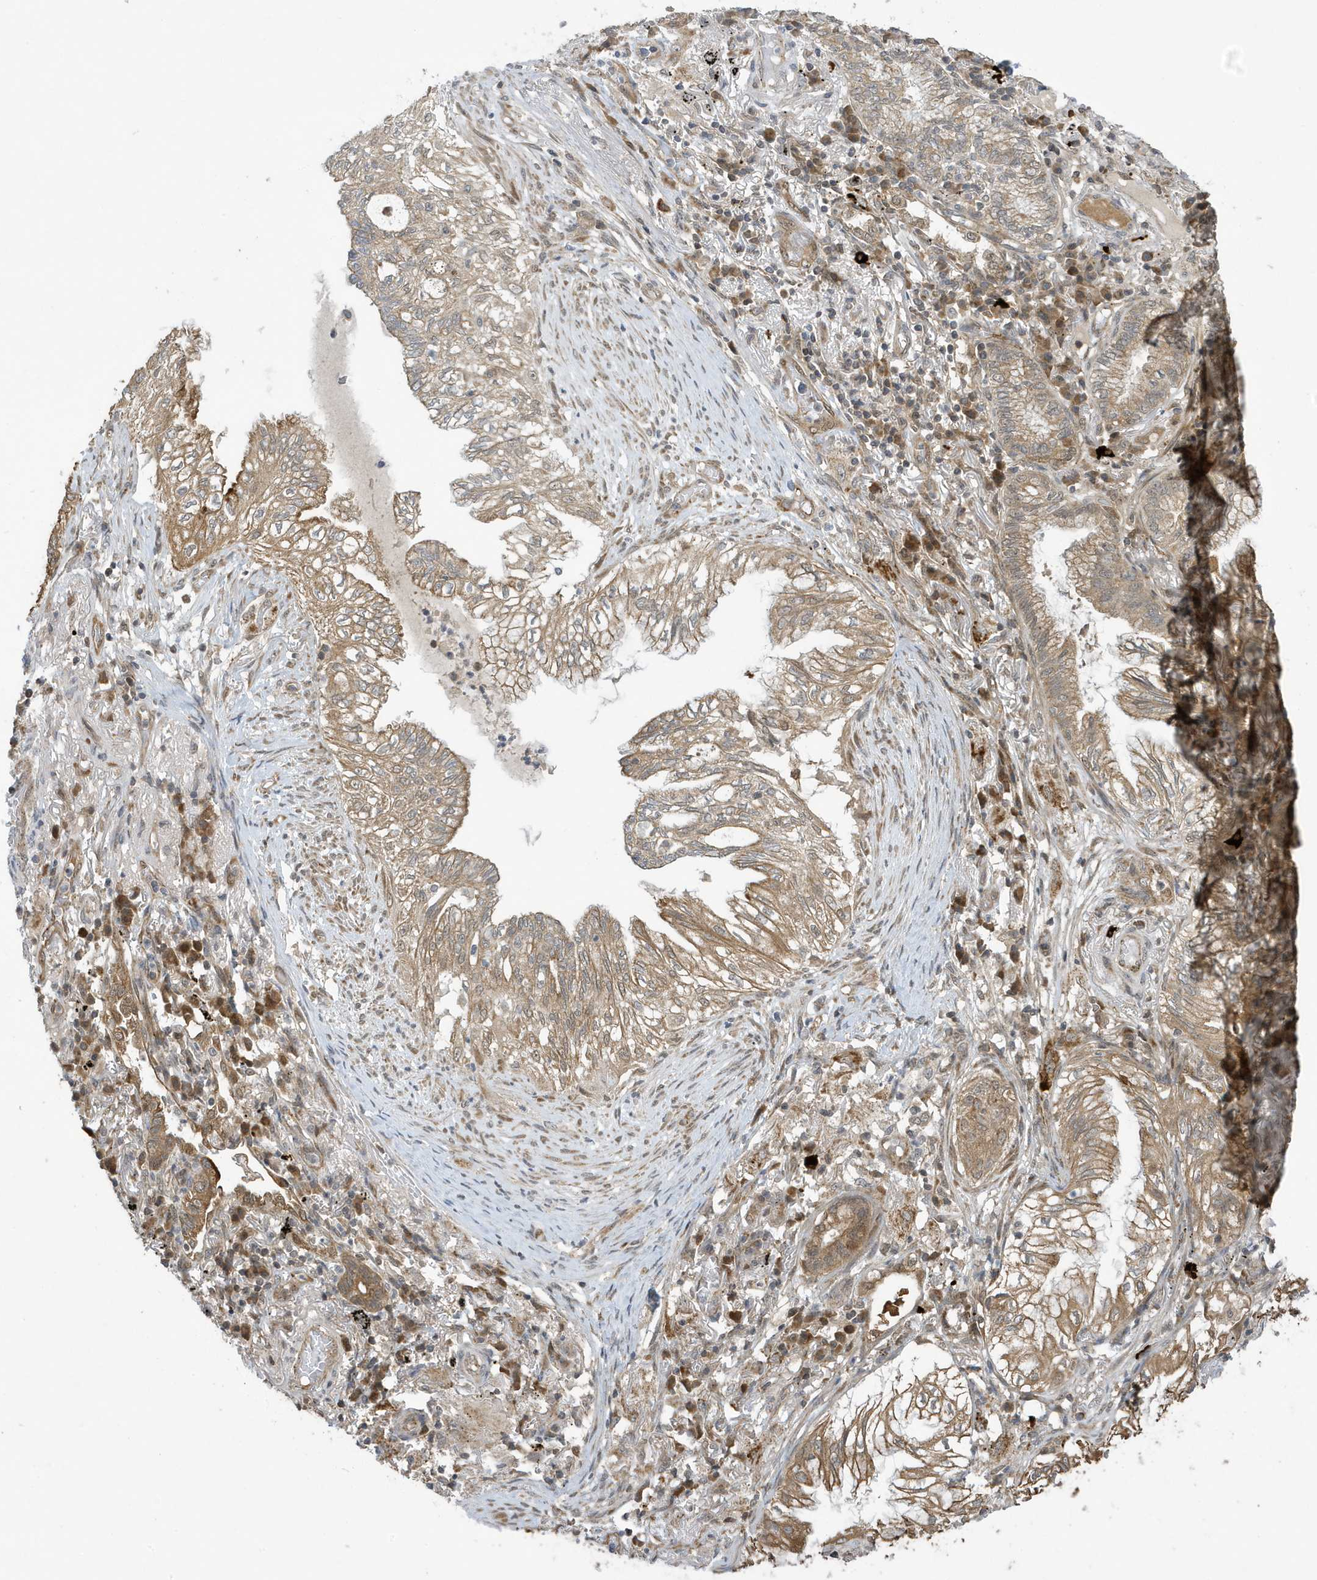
{"staining": {"intensity": "moderate", "quantity": ">75%", "location": "cytoplasmic/membranous"}, "tissue": "lung cancer", "cell_type": "Tumor cells", "image_type": "cancer", "snomed": [{"axis": "morphology", "description": "Adenocarcinoma, NOS"}, {"axis": "topography", "description": "Lung"}], "caption": "This is an image of immunohistochemistry staining of lung adenocarcinoma, which shows moderate staining in the cytoplasmic/membranous of tumor cells.", "gene": "NCOA7", "patient": {"sex": "female", "age": 70}}